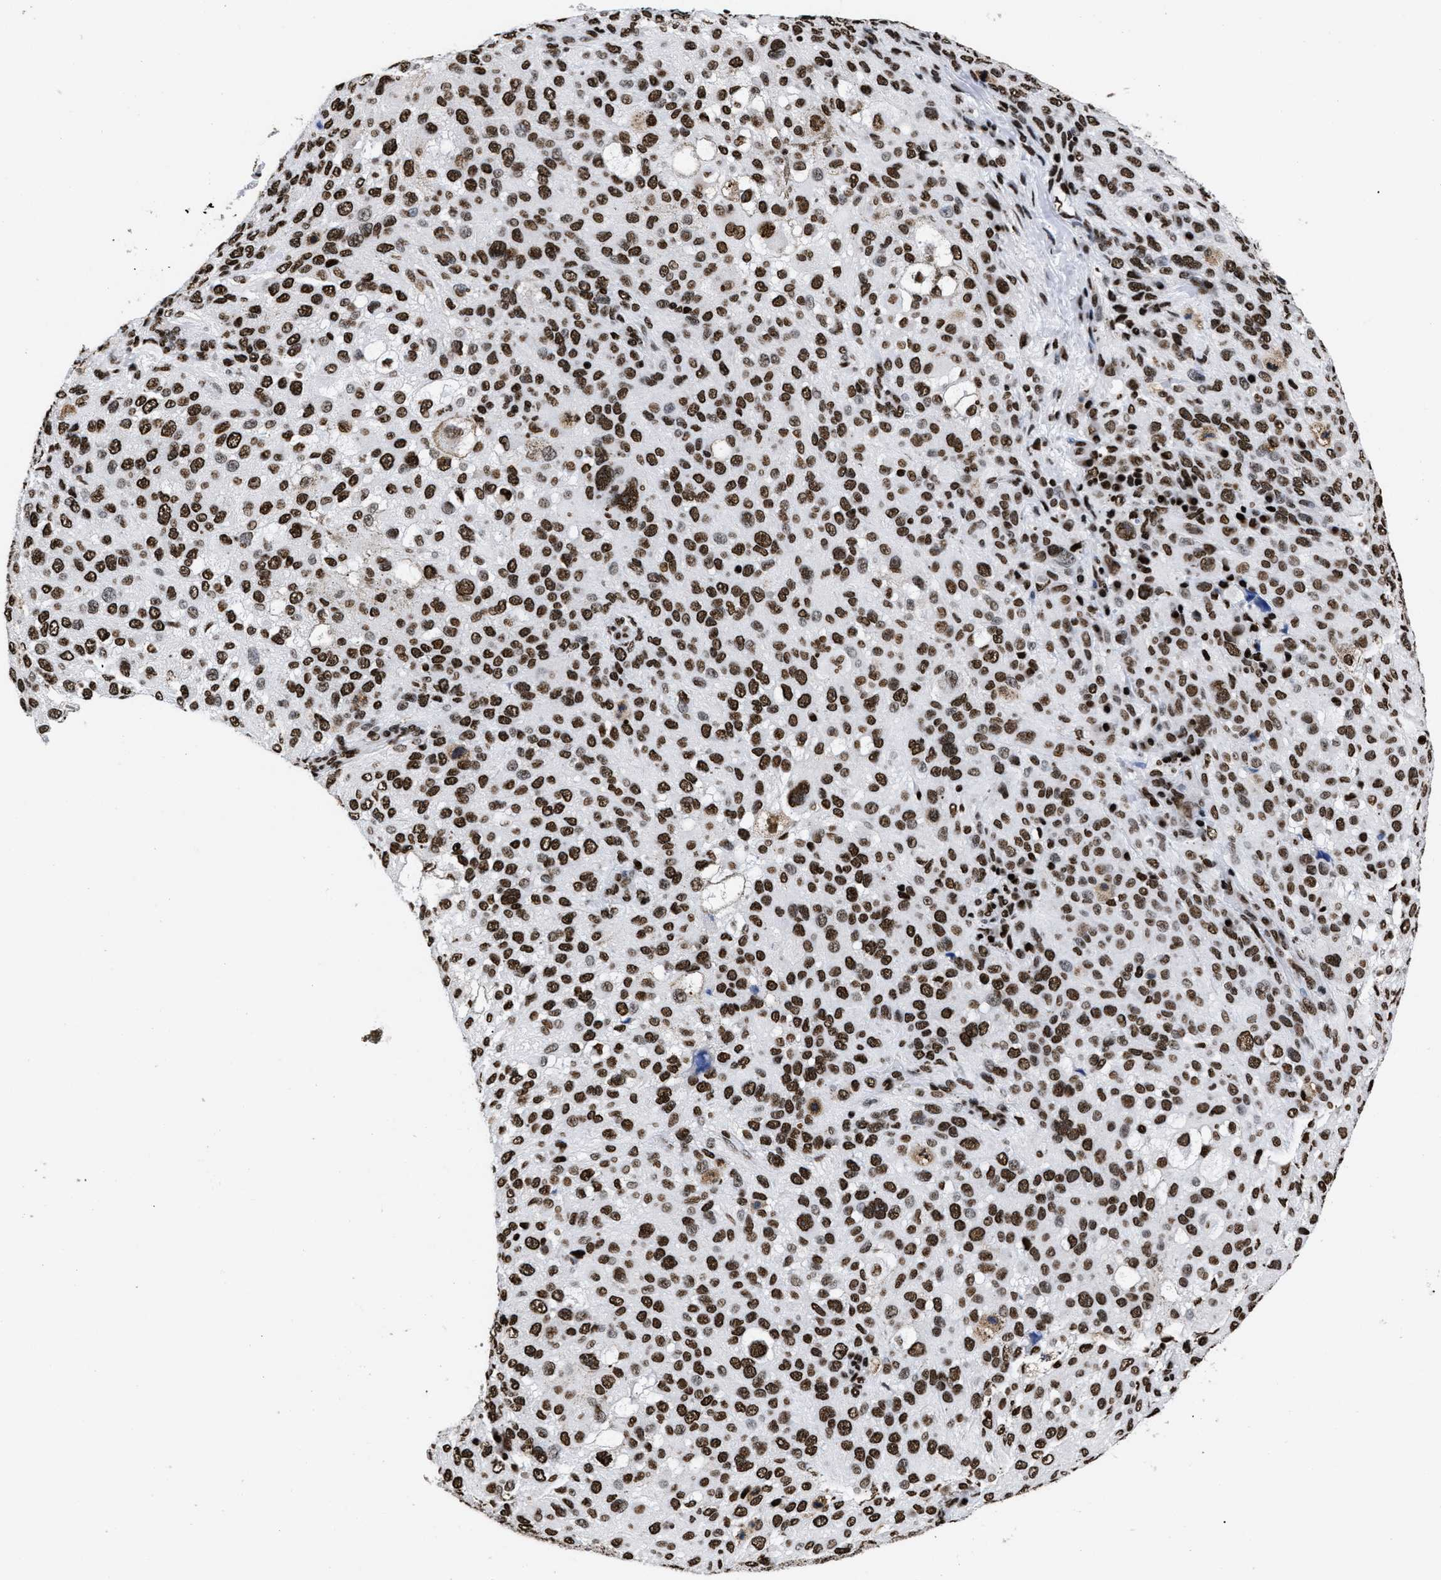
{"staining": {"intensity": "strong", "quantity": ">75%", "location": "nuclear"}, "tissue": "melanoma", "cell_type": "Tumor cells", "image_type": "cancer", "snomed": [{"axis": "morphology", "description": "Necrosis, NOS"}, {"axis": "morphology", "description": "Malignant melanoma, NOS"}, {"axis": "topography", "description": "Skin"}], "caption": "Protein staining of melanoma tissue reveals strong nuclear positivity in approximately >75% of tumor cells.", "gene": "CALHM3", "patient": {"sex": "female", "age": 87}}